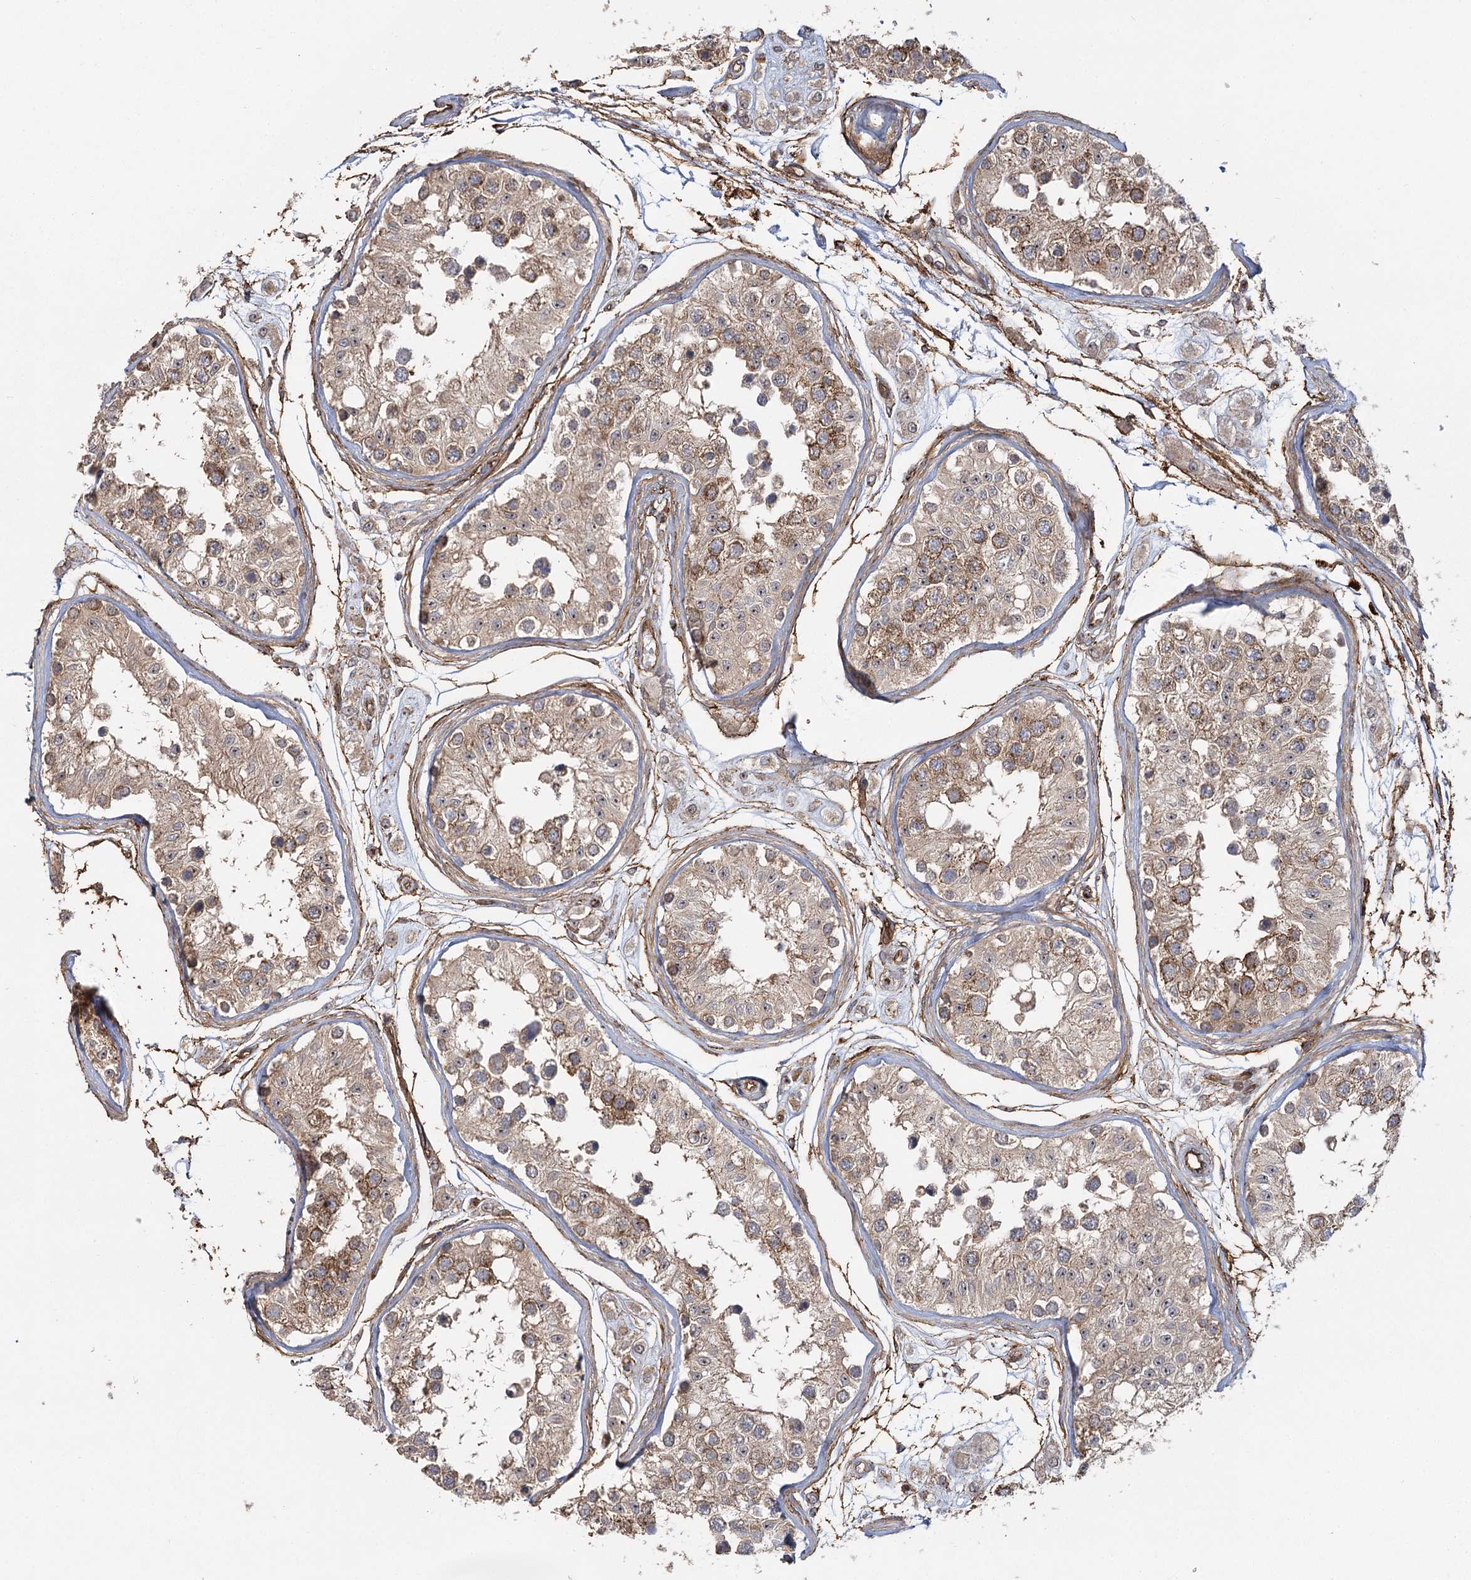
{"staining": {"intensity": "moderate", "quantity": ">75%", "location": "cytoplasmic/membranous"}, "tissue": "testis", "cell_type": "Cells in seminiferous ducts", "image_type": "normal", "snomed": [{"axis": "morphology", "description": "Normal tissue, NOS"}, {"axis": "morphology", "description": "Adenocarcinoma, metastatic, NOS"}, {"axis": "topography", "description": "Testis"}], "caption": "A micrograph showing moderate cytoplasmic/membranous staining in approximately >75% of cells in seminiferous ducts in normal testis, as visualized by brown immunohistochemical staining.", "gene": "RPP14", "patient": {"sex": "male", "age": 26}}